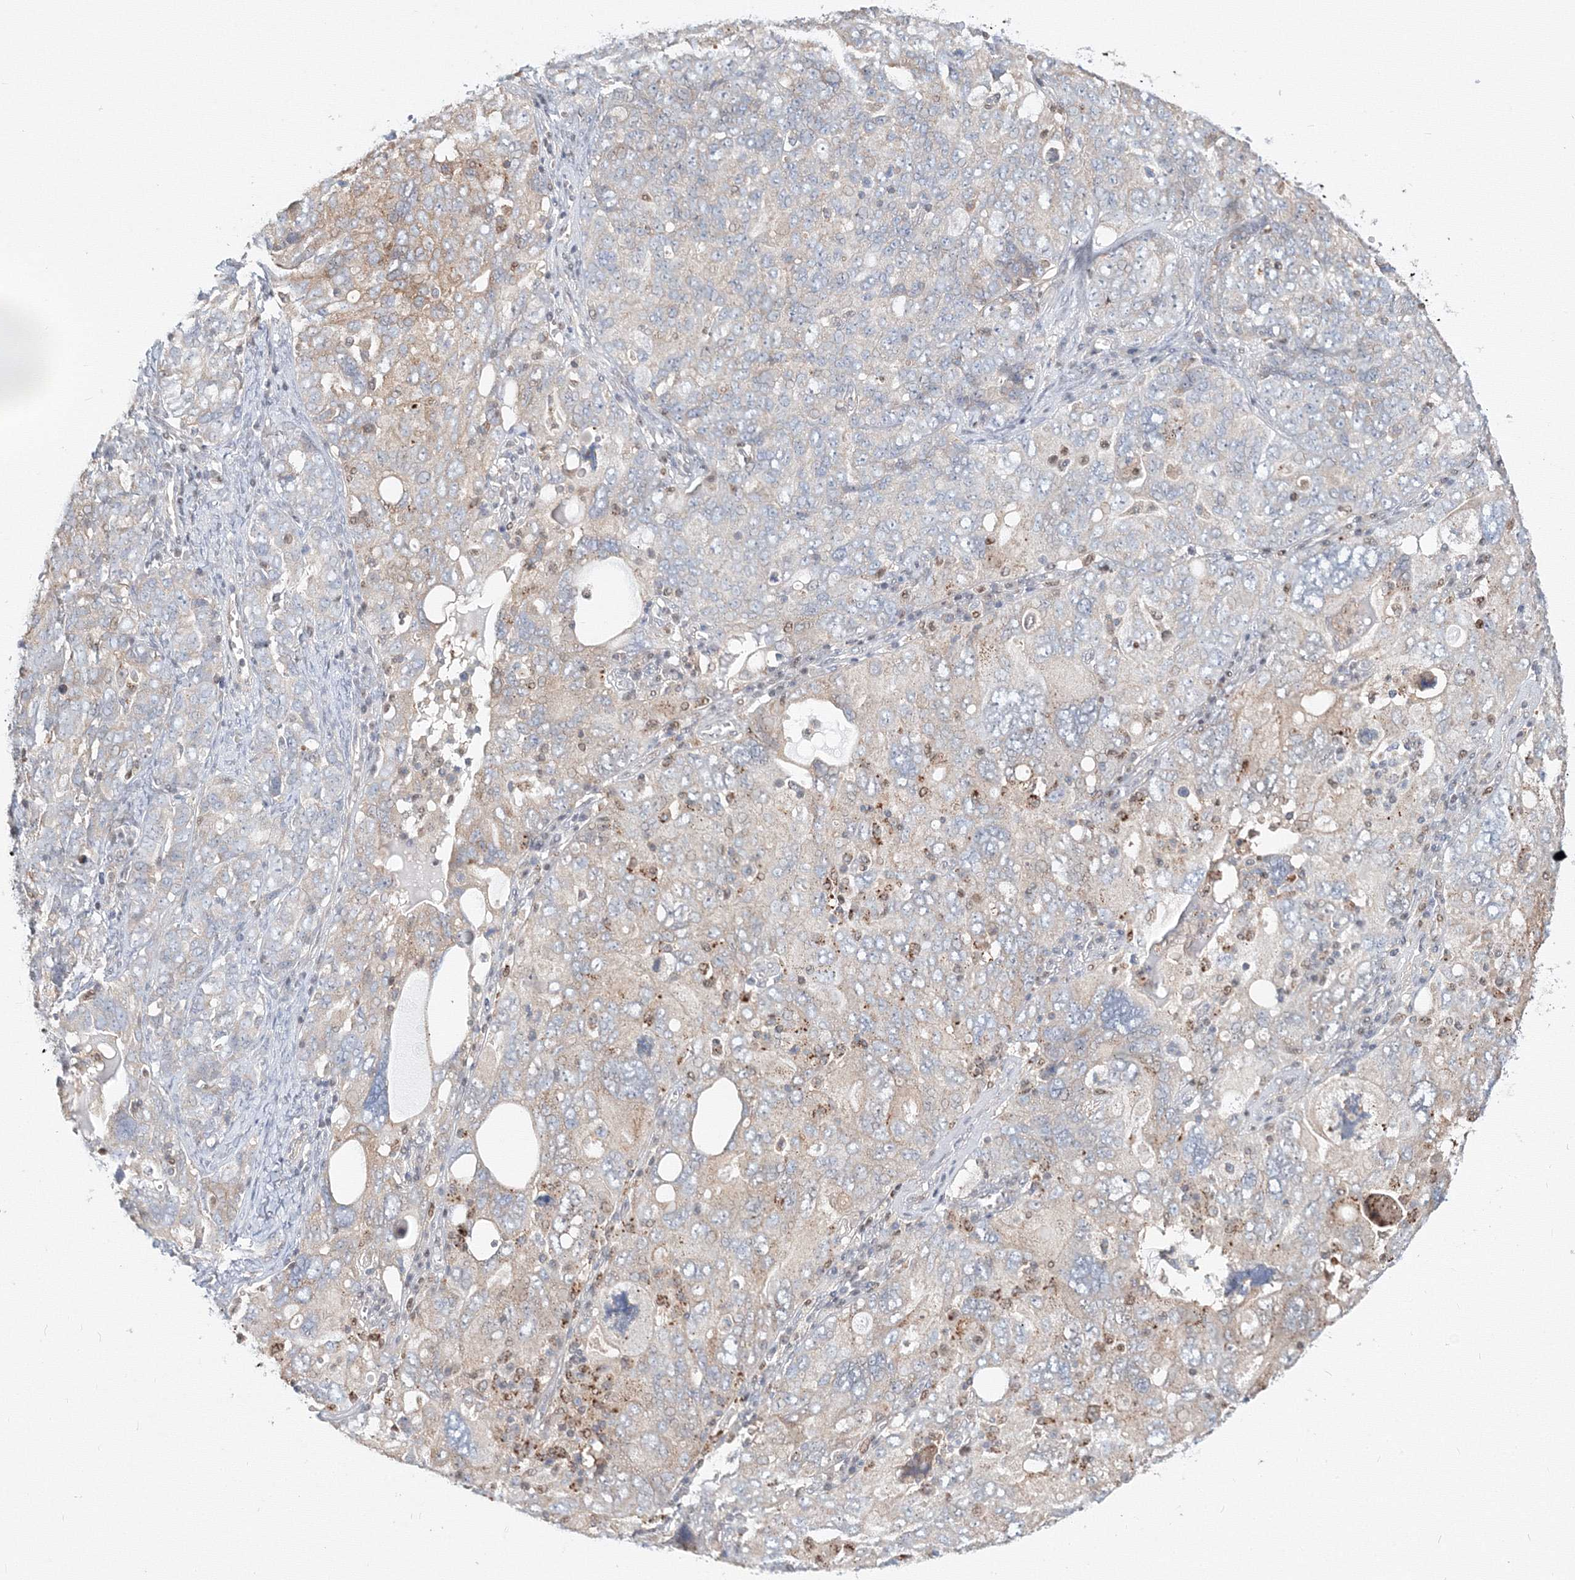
{"staining": {"intensity": "negative", "quantity": "none", "location": "none"}, "tissue": "ovarian cancer", "cell_type": "Tumor cells", "image_type": "cancer", "snomed": [{"axis": "morphology", "description": "Carcinoma, endometroid"}, {"axis": "topography", "description": "Ovary"}], "caption": "Tumor cells are negative for protein expression in human ovarian cancer.", "gene": "ARHGAP21", "patient": {"sex": "female", "age": 62}}